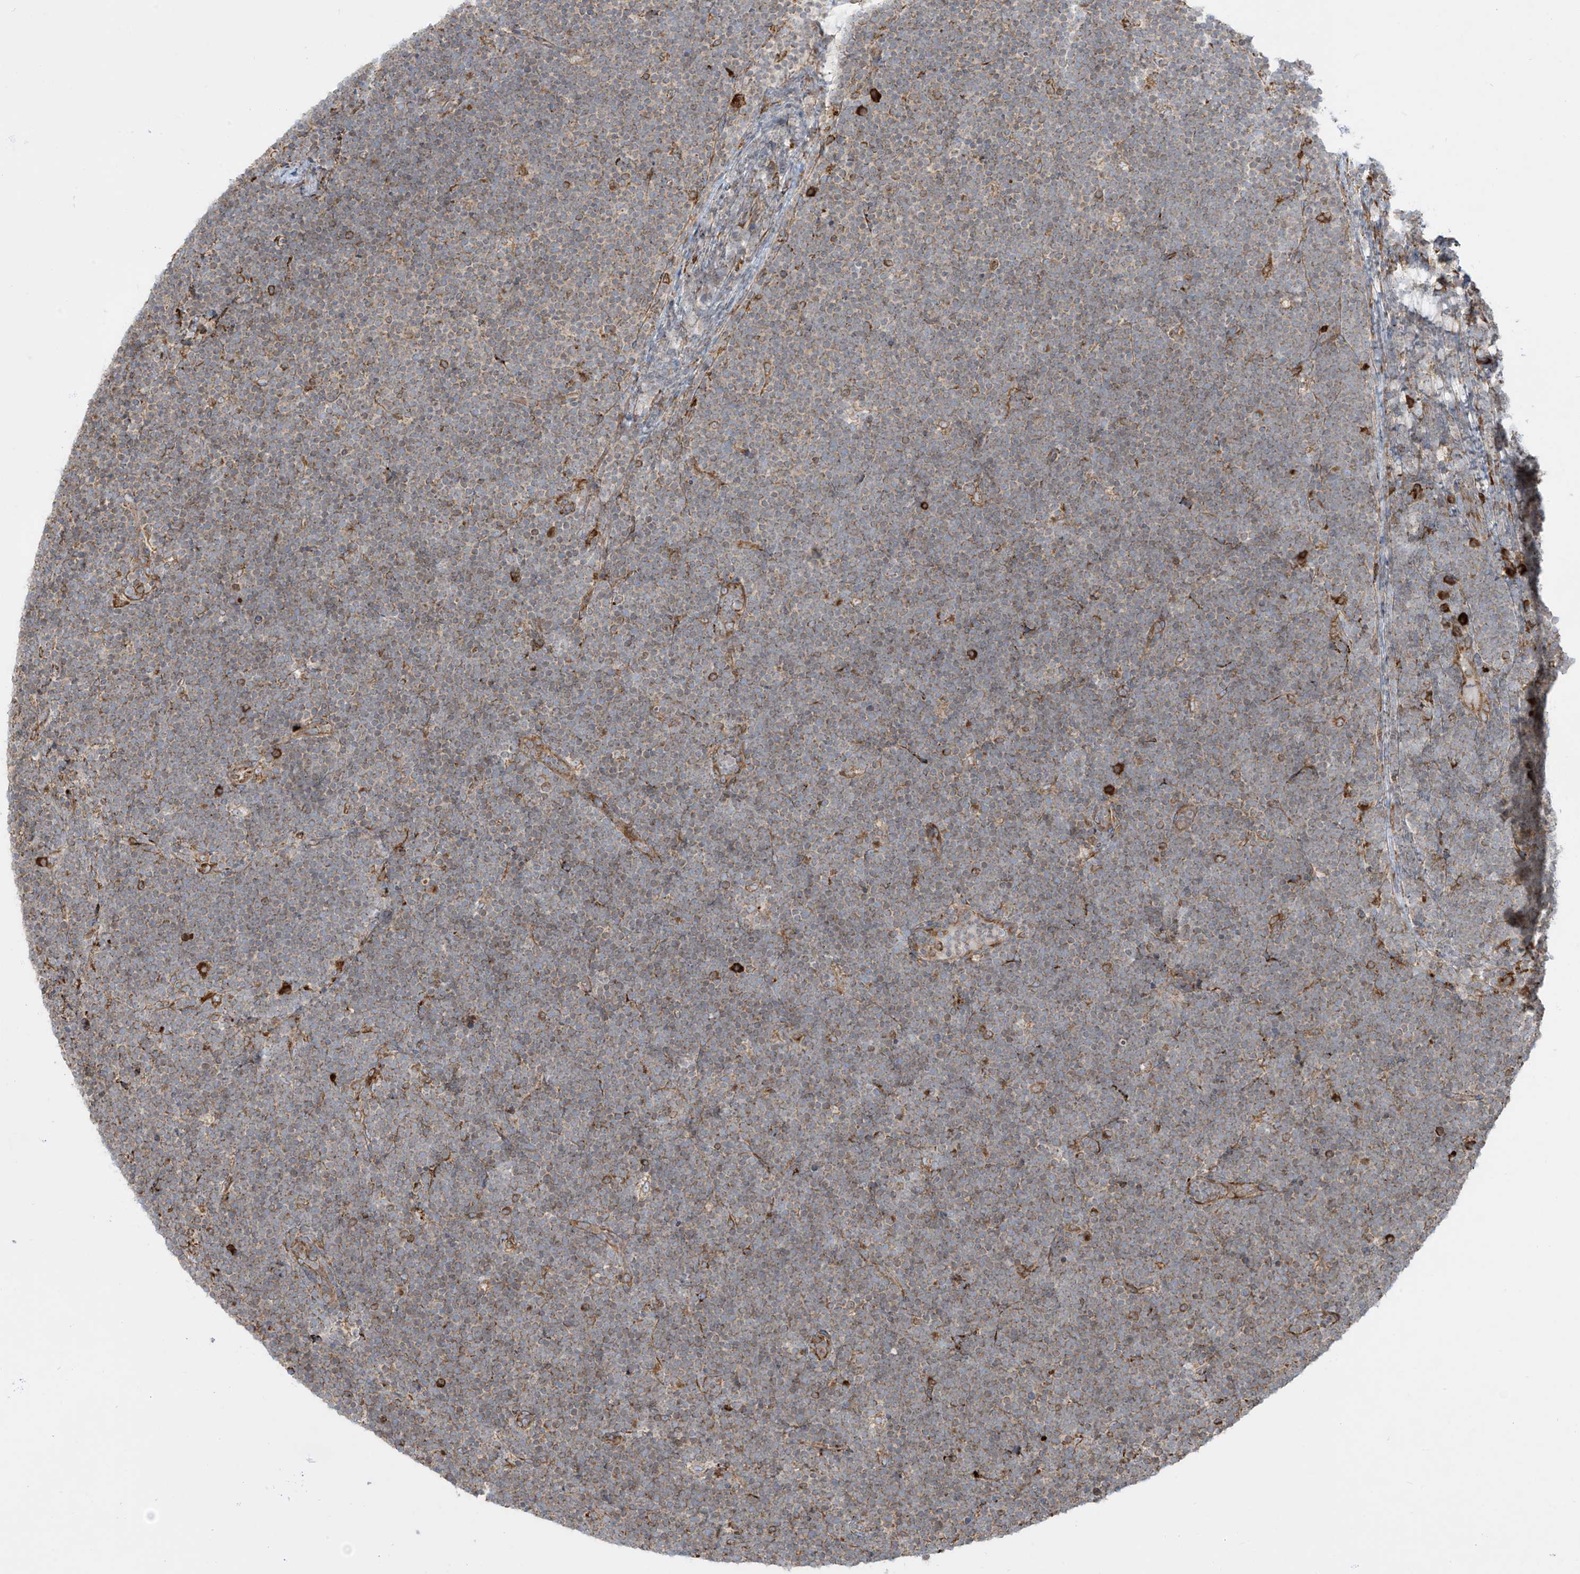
{"staining": {"intensity": "weak", "quantity": "25%-75%", "location": "cytoplasmic/membranous"}, "tissue": "lymphoma", "cell_type": "Tumor cells", "image_type": "cancer", "snomed": [{"axis": "morphology", "description": "Malignant lymphoma, non-Hodgkin's type, High grade"}, {"axis": "topography", "description": "Lymph node"}], "caption": "Weak cytoplasmic/membranous protein staining is seen in about 25%-75% of tumor cells in lymphoma. (DAB = brown stain, brightfield microscopy at high magnification).", "gene": "MX1", "patient": {"sex": "male", "age": 13}}